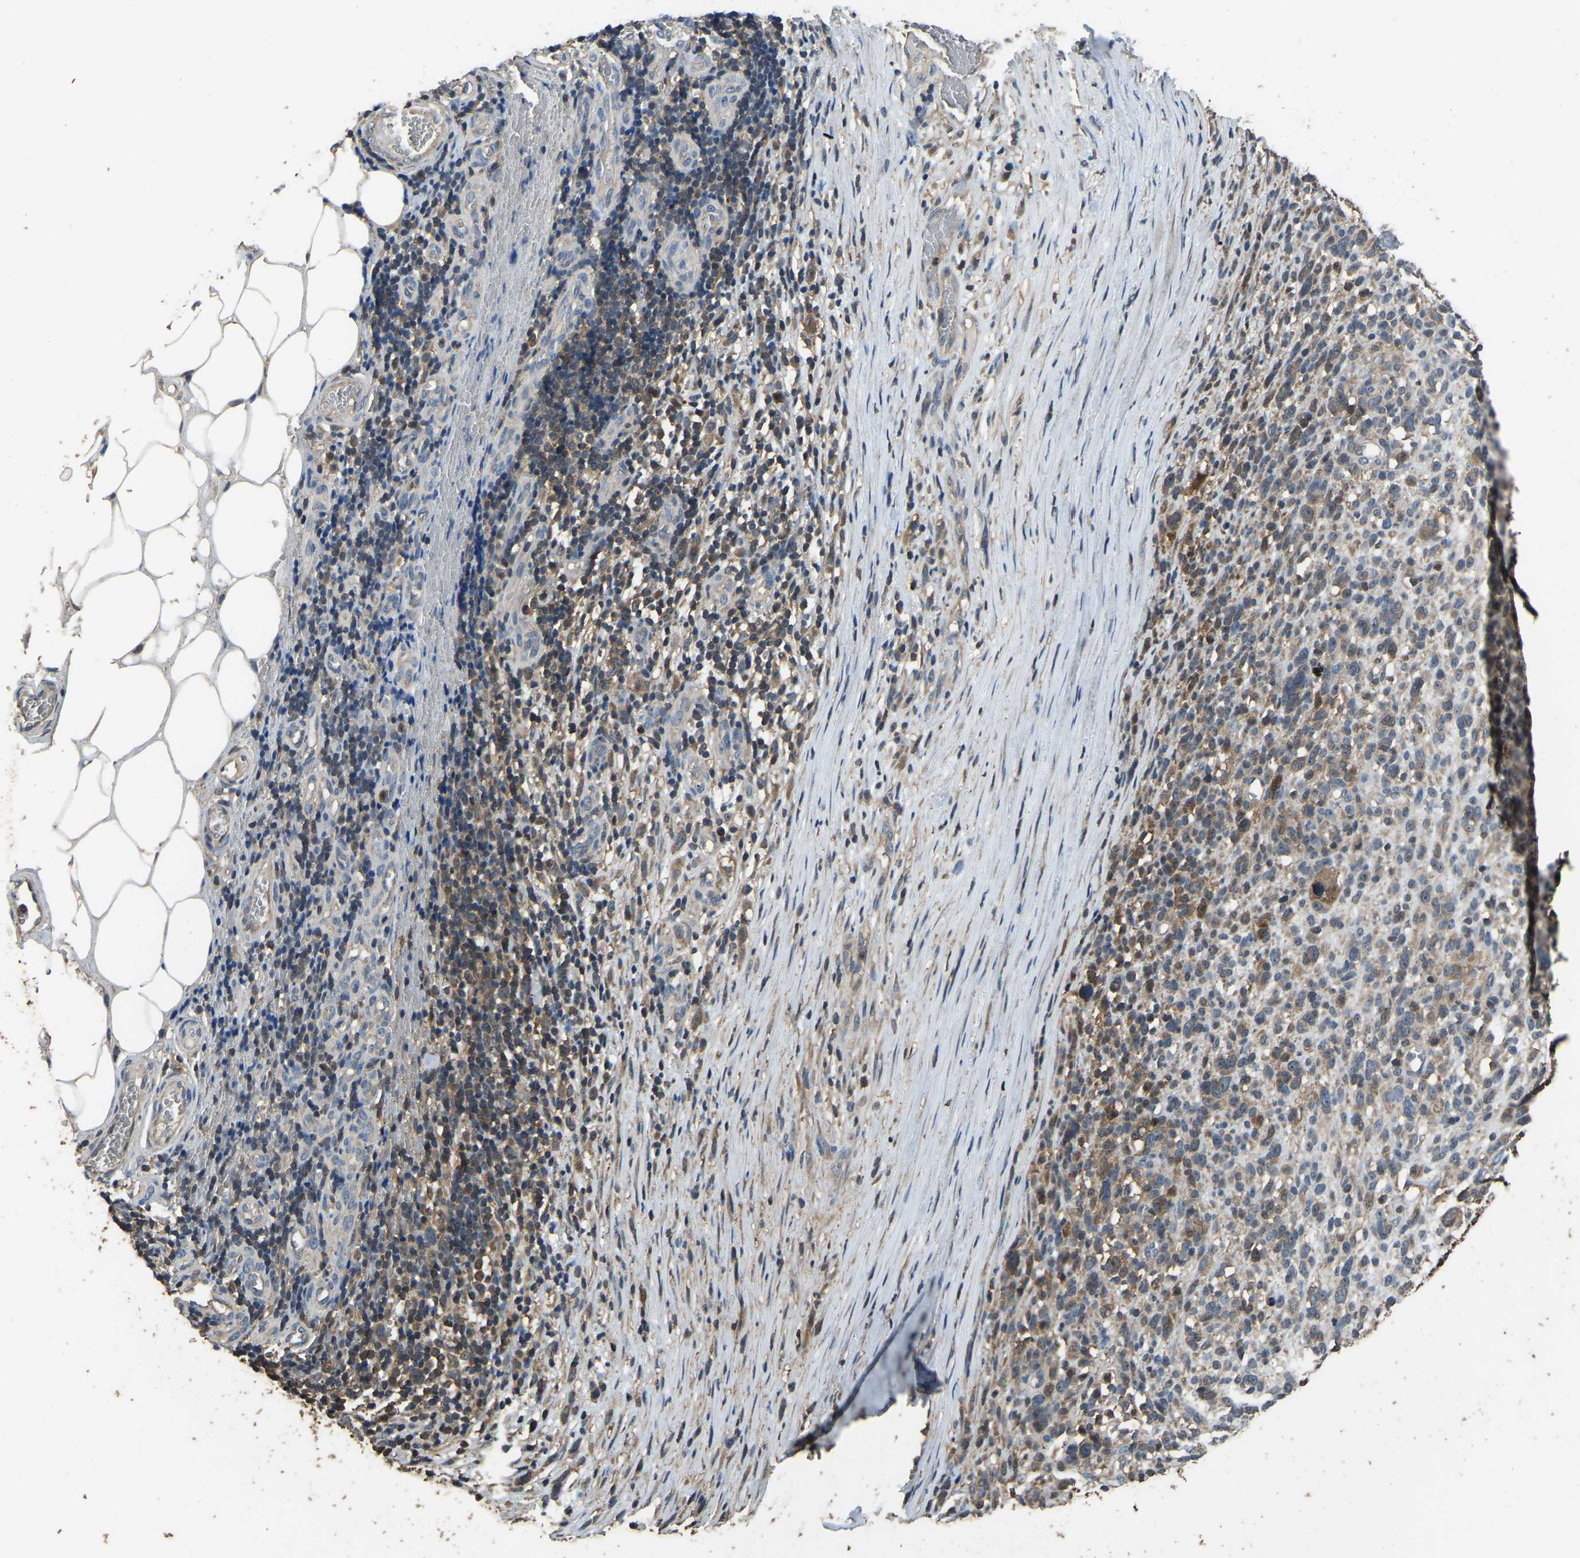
{"staining": {"intensity": "weak", "quantity": "<25%", "location": "cytoplasmic/membranous"}, "tissue": "melanoma", "cell_type": "Tumor cells", "image_type": "cancer", "snomed": [{"axis": "morphology", "description": "Malignant melanoma, NOS"}, {"axis": "topography", "description": "Skin"}], "caption": "Malignant melanoma stained for a protein using IHC shows no staining tumor cells.", "gene": "FHIT", "patient": {"sex": "female", "age": 55}}